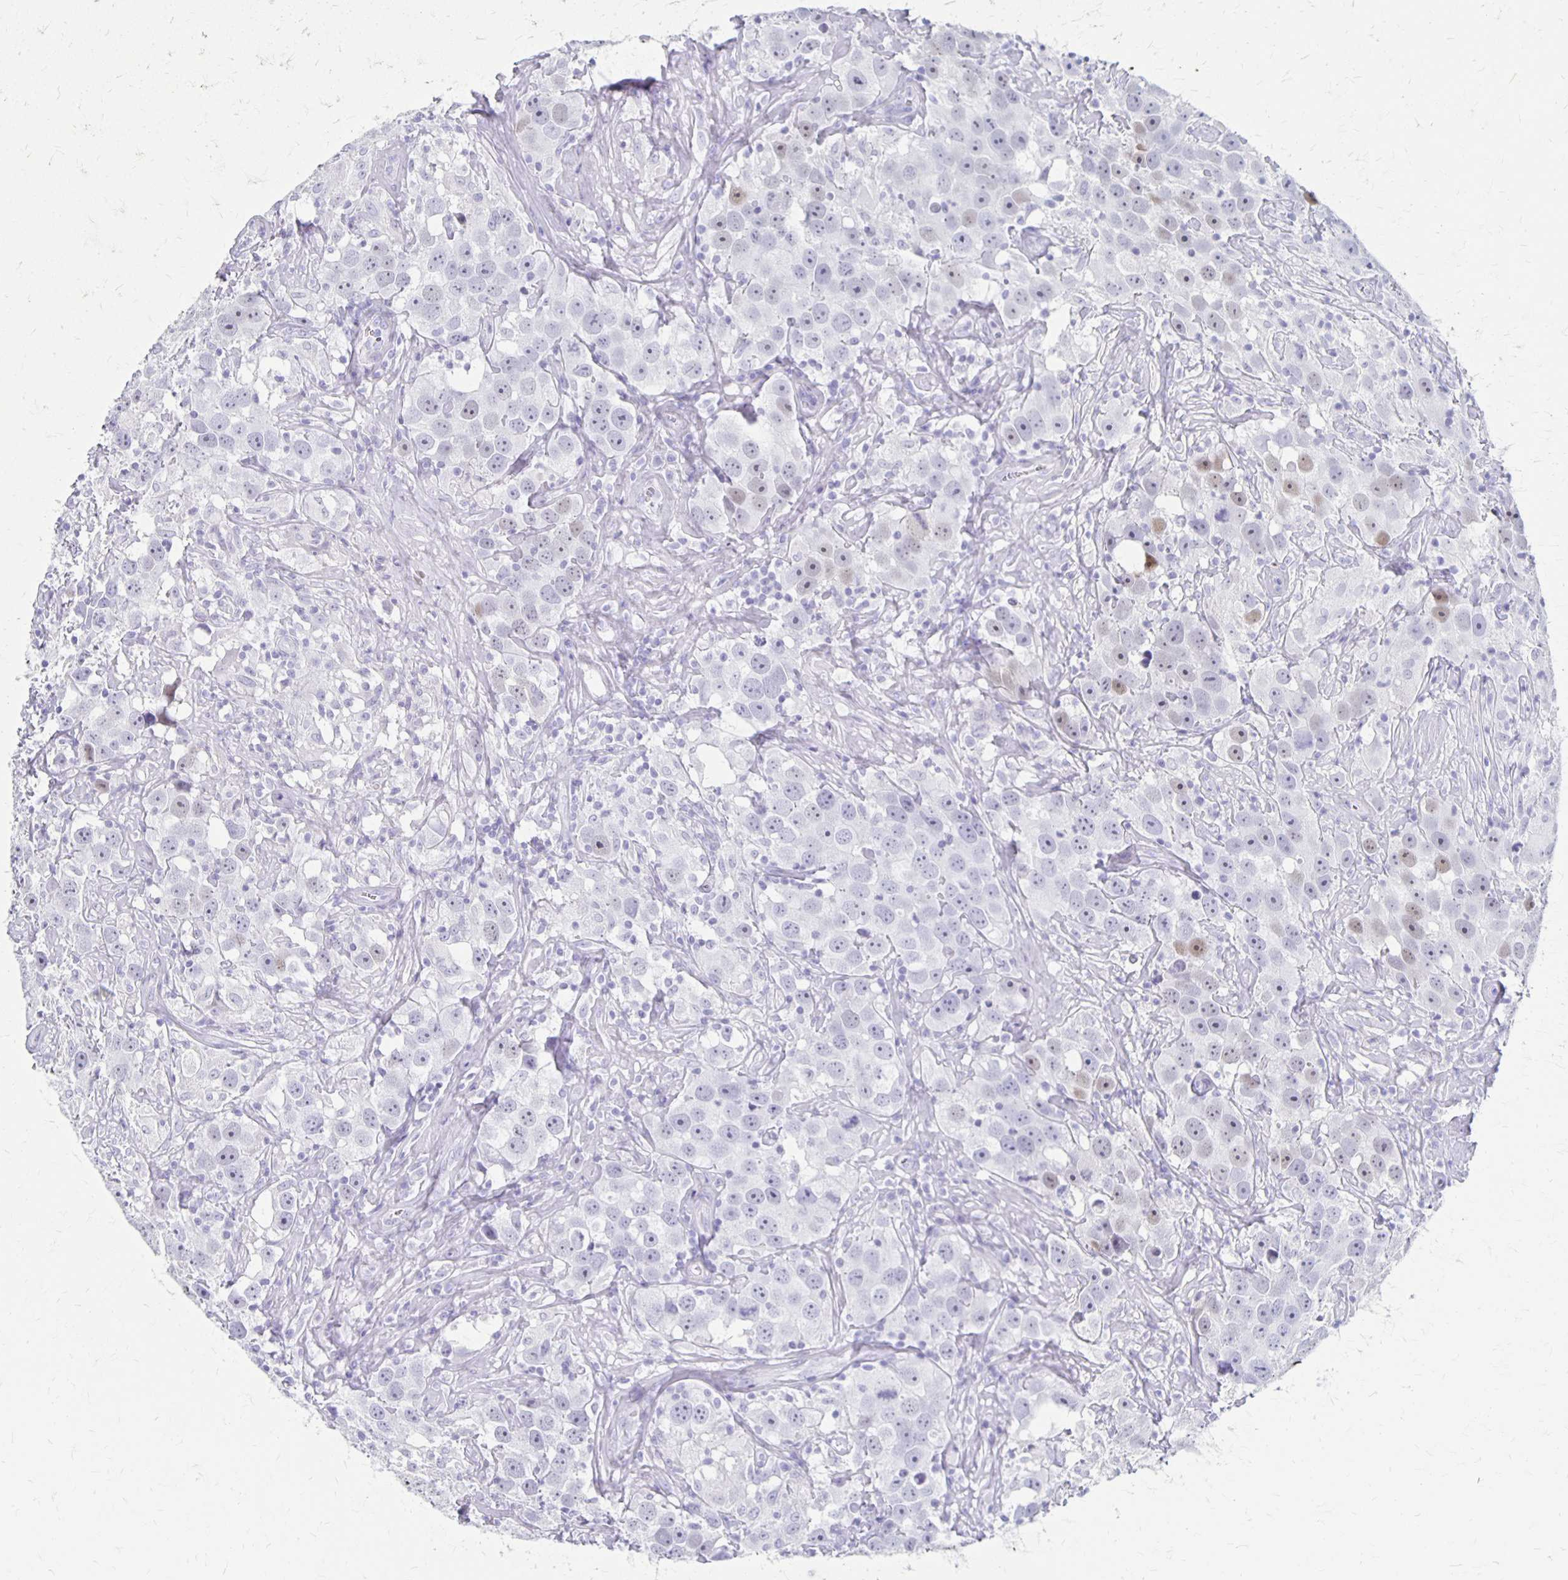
{"staining": {"intensity": "moderate", "quantity": "<25%", "location": "nuclear"}, "tissue": "testis cancer", "cell_type": "Tumor cells", "image_type": "cancer", "snomed": [{"axis": "morphology", "description": "Seminoma, NOS"}, {"axis": "topography", "description": "Testis"}], "caption": "Tumor cells demonstrate moderate nuclear expression in approximately <25% of cells in seminoma (testis).", "gene": "MAGEC2", "patient": {"sex": "male", "age": 49}}